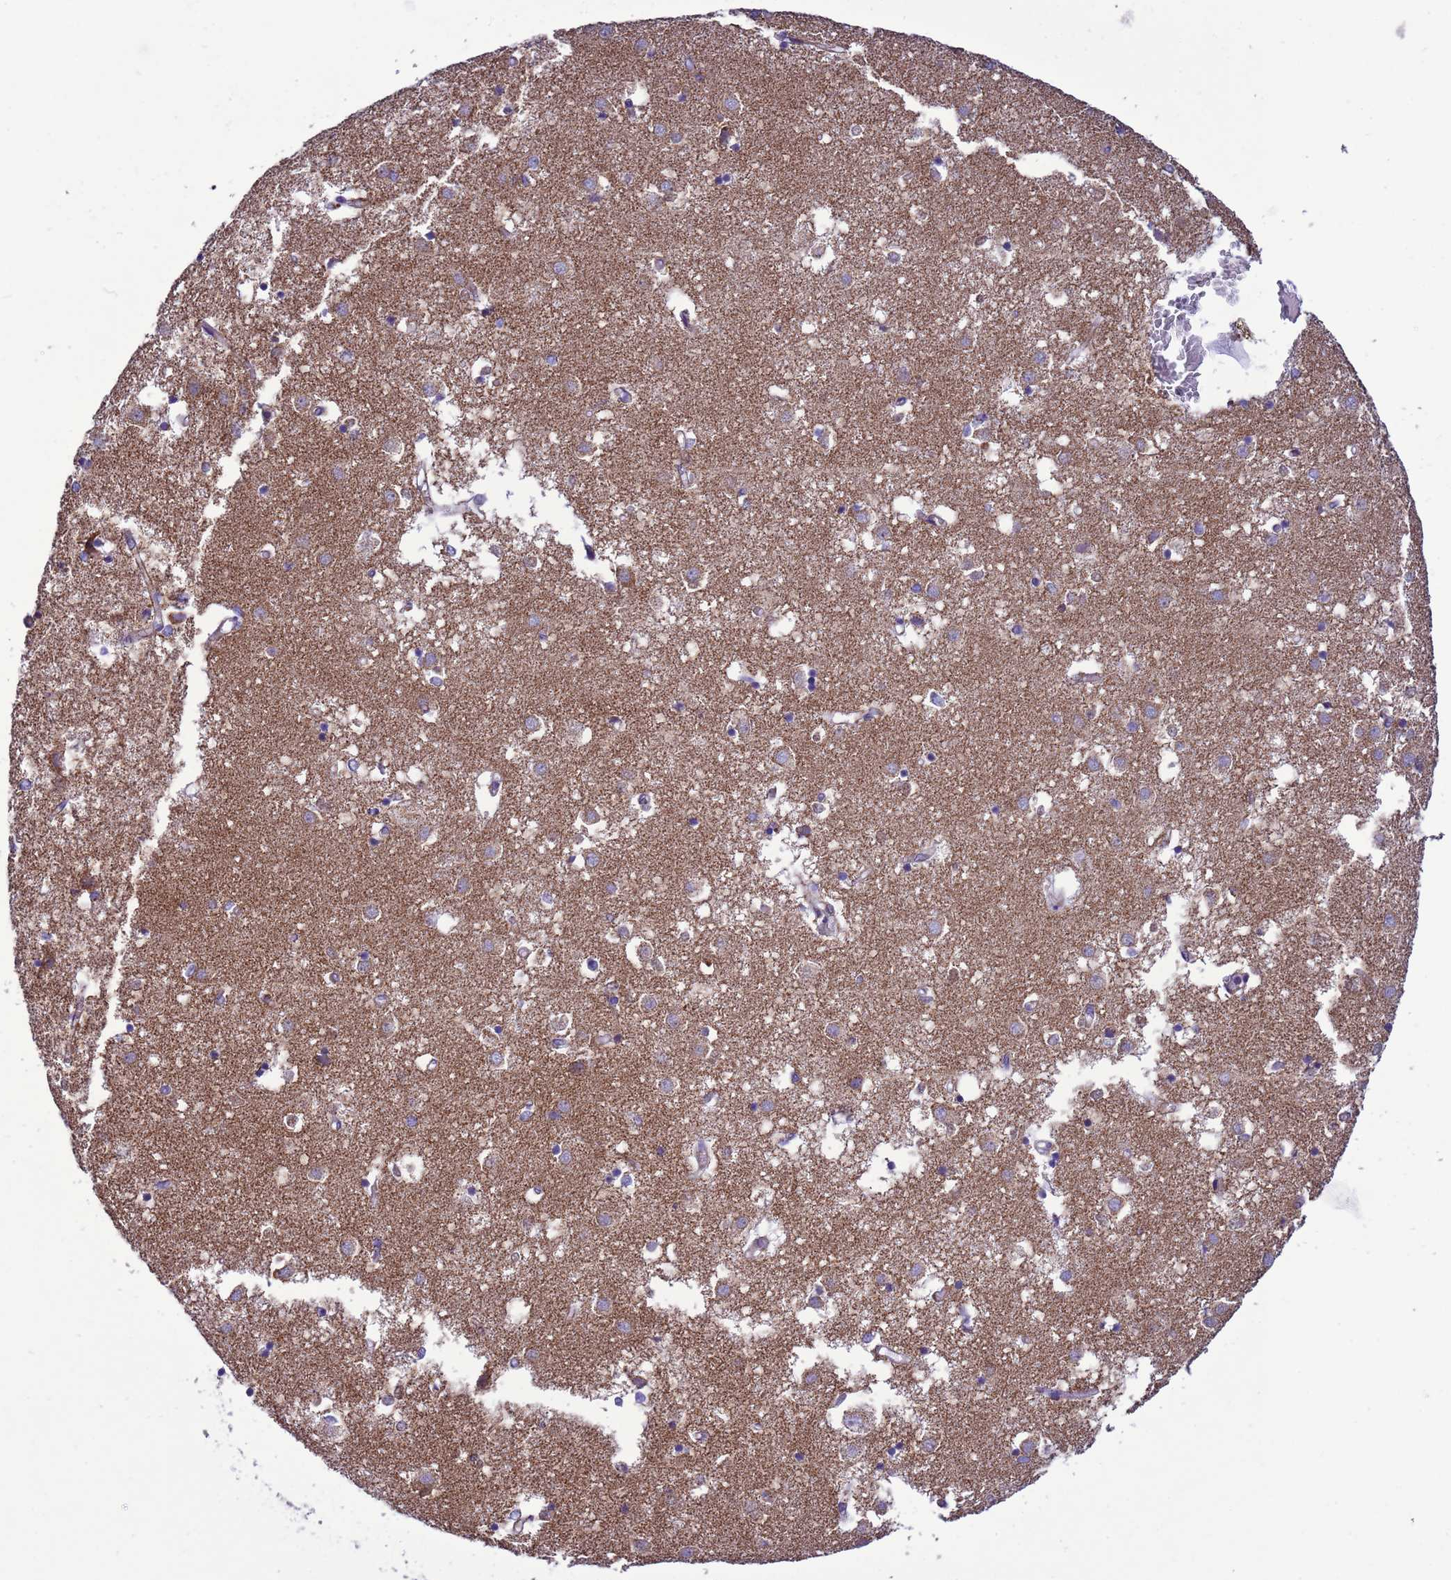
{"staining": {"intensity": "moderate", "quantity": "<25%", "location": "cytoplasmic/membranous"}, "tissue": "caudate", "cell_type": "Glial cells", "image_type": "normal", "snomed": [{"axis": "morphology", "description": "Normal tissue, NOS"}, {"axis": "topography", "description": "Lateral ventricle wall"}], "caption": "Glial cells reveal low levels of moderate cytoplasmic/membranous positivity in approximately <25% of cells in unremarkable caudate. (DAB IHC, brown staining for protein, blue staining for nuclei).", "gene": "CCDC191", "patient": {"sex": "male", "age": 70}}